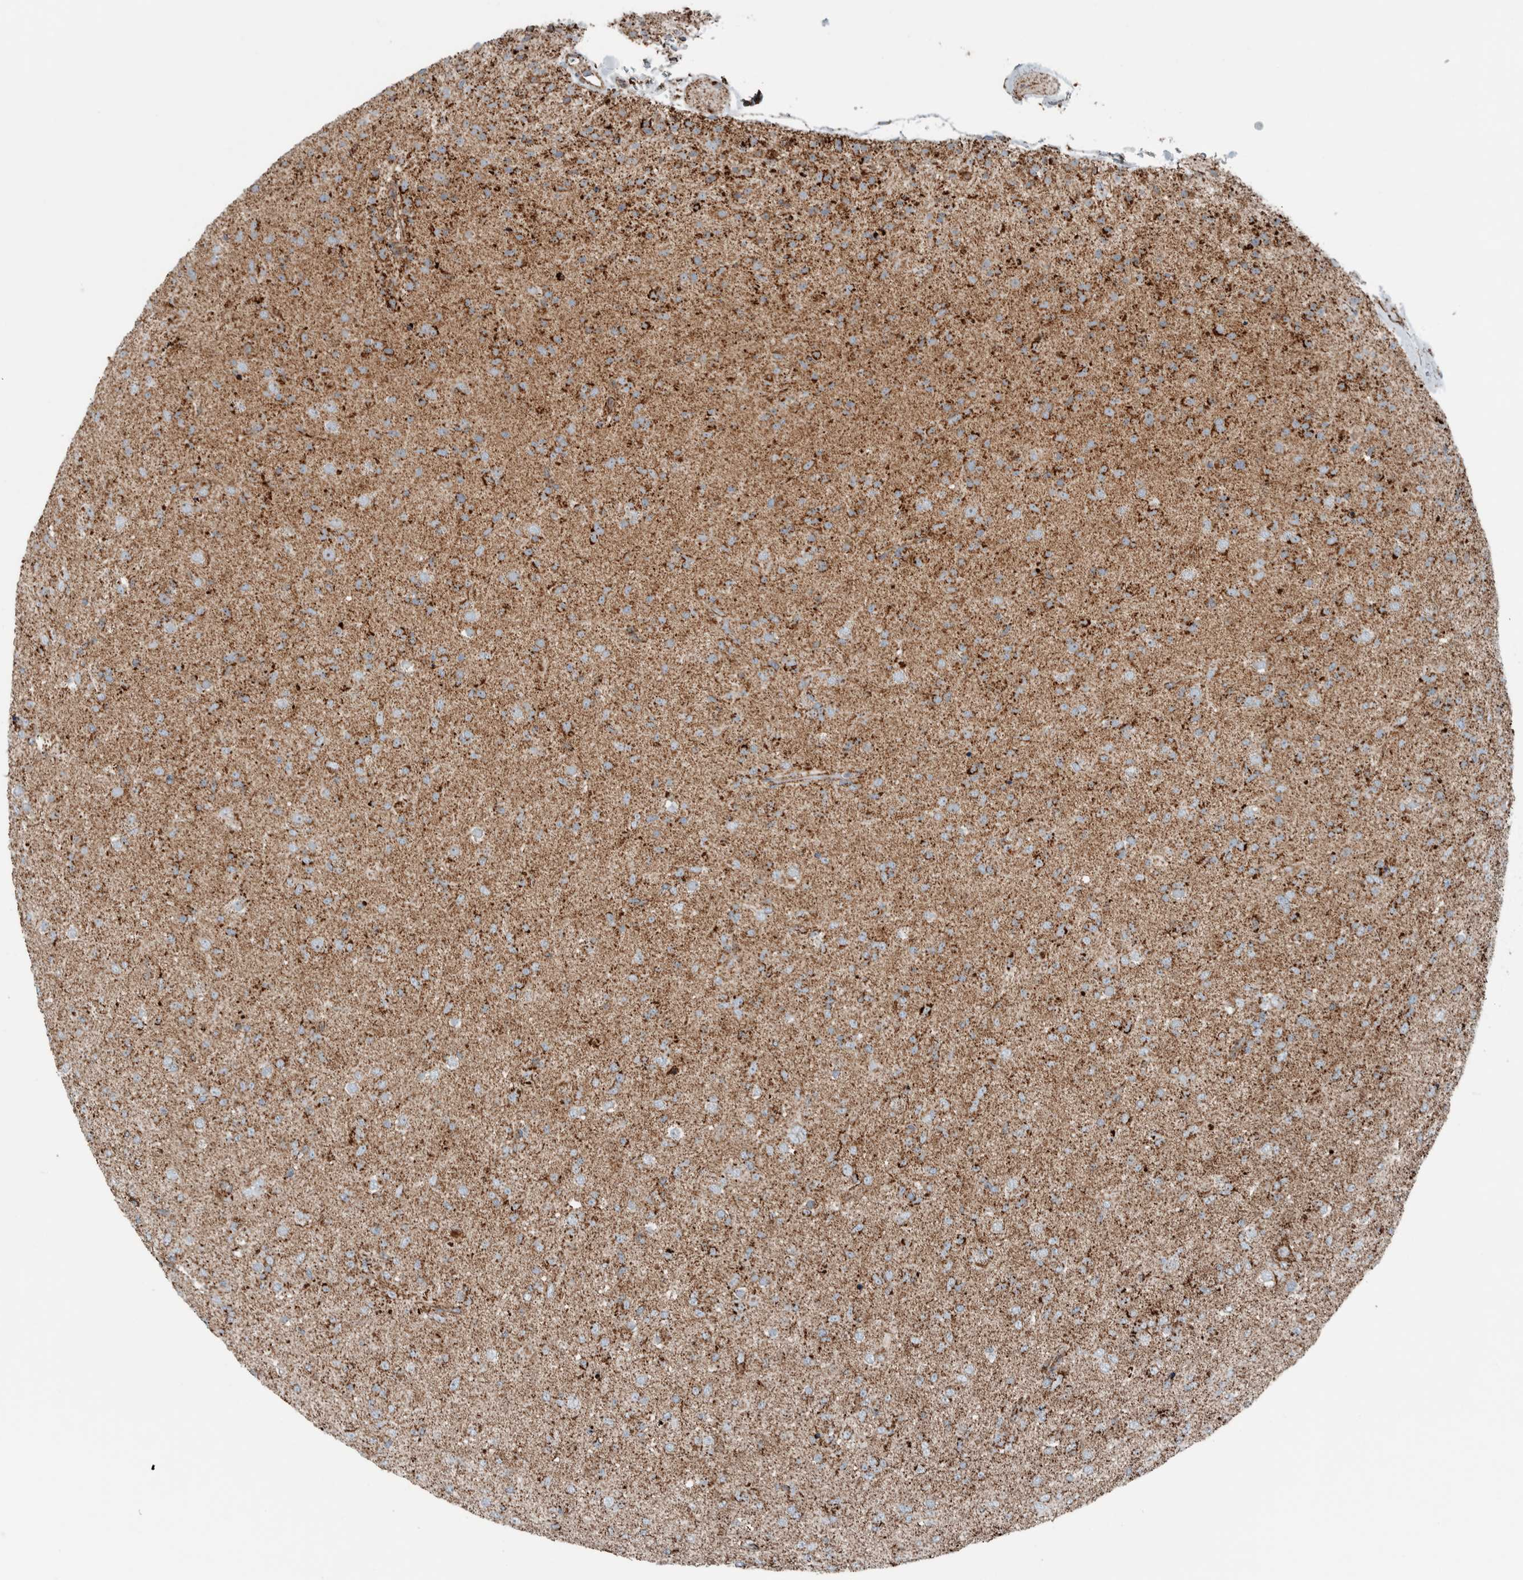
{"staining": {"intensity": "moderate", "quantity": ">75%", "location": "cytoplasmic/membranous"}, "tissue": "glioma", "cell_type": "Tumor cells", "image_type": "cancer", "snomed": [{"axis": "morphology", "description": "Glioma, malignant, Low grade"}, {"axis": "topography", "description": "Brain"}], "caption": "Malignant glioma (low-grade) was stained to show a protein in brown. There is medium levels of moderate cytoplasmic/membranous staining in about >75% of tumor cells.", "gene": "CNTROB", "patient": {"sex": "male", "age": 65}}